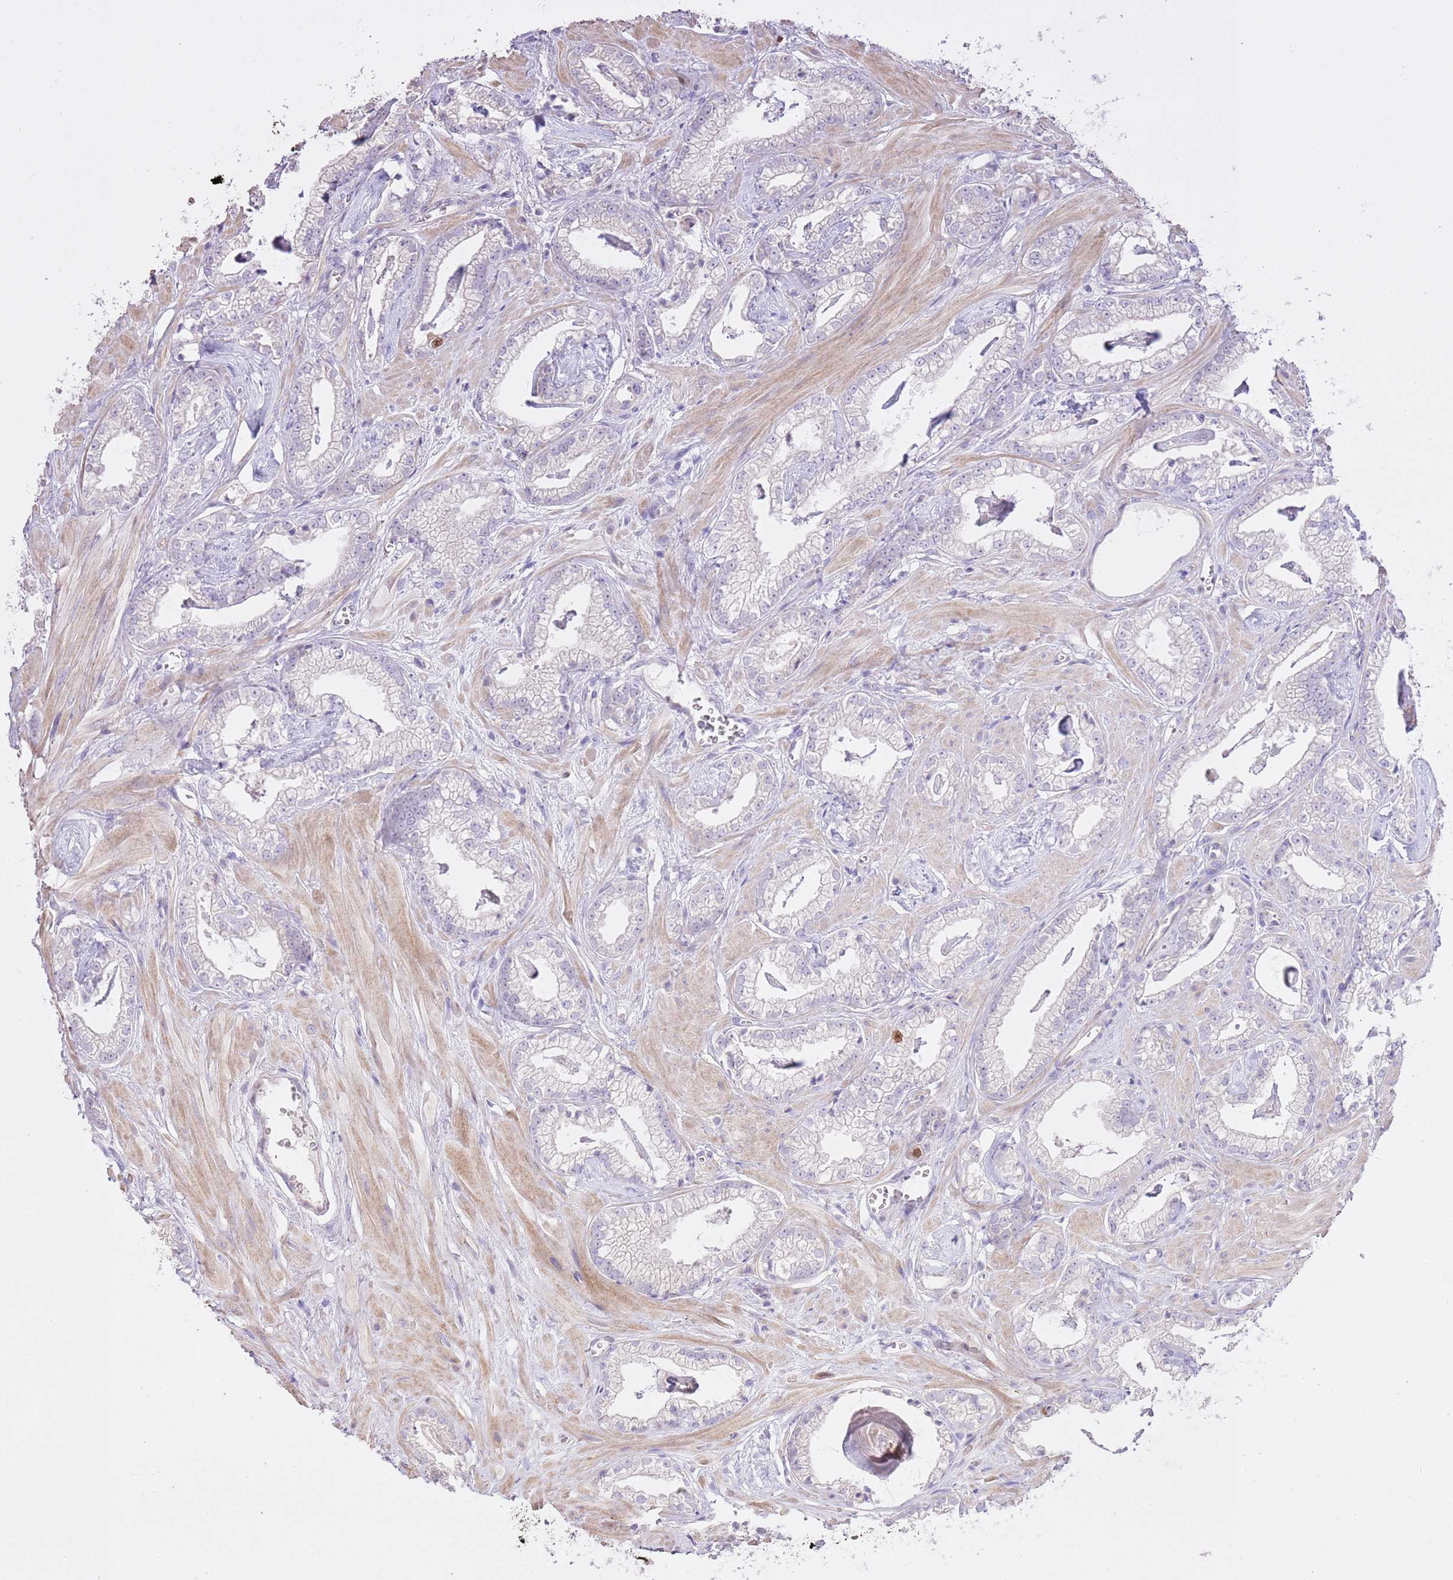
{"staining": {"intensity": "moderate", "quantity": "<25%", "location": "nuclear"}, "tissue": "prostate cancer", "cell_type": "Tumor cells", "image_type": "cancer", "snomed": [{"axis": "morphology", "description": "Adenocarcinoma, Low grade"}, {"axis": "topography", "description": "Prostate"}], "caption": "About <25% of tumor cells in prostate cancer (low-grade adenocarcinoma) display moderate nuclear protein expression as visualized by brown immunohistochemical staining.", "gene": "GMNN", "patient": {"sex": "male", "age": 60}}